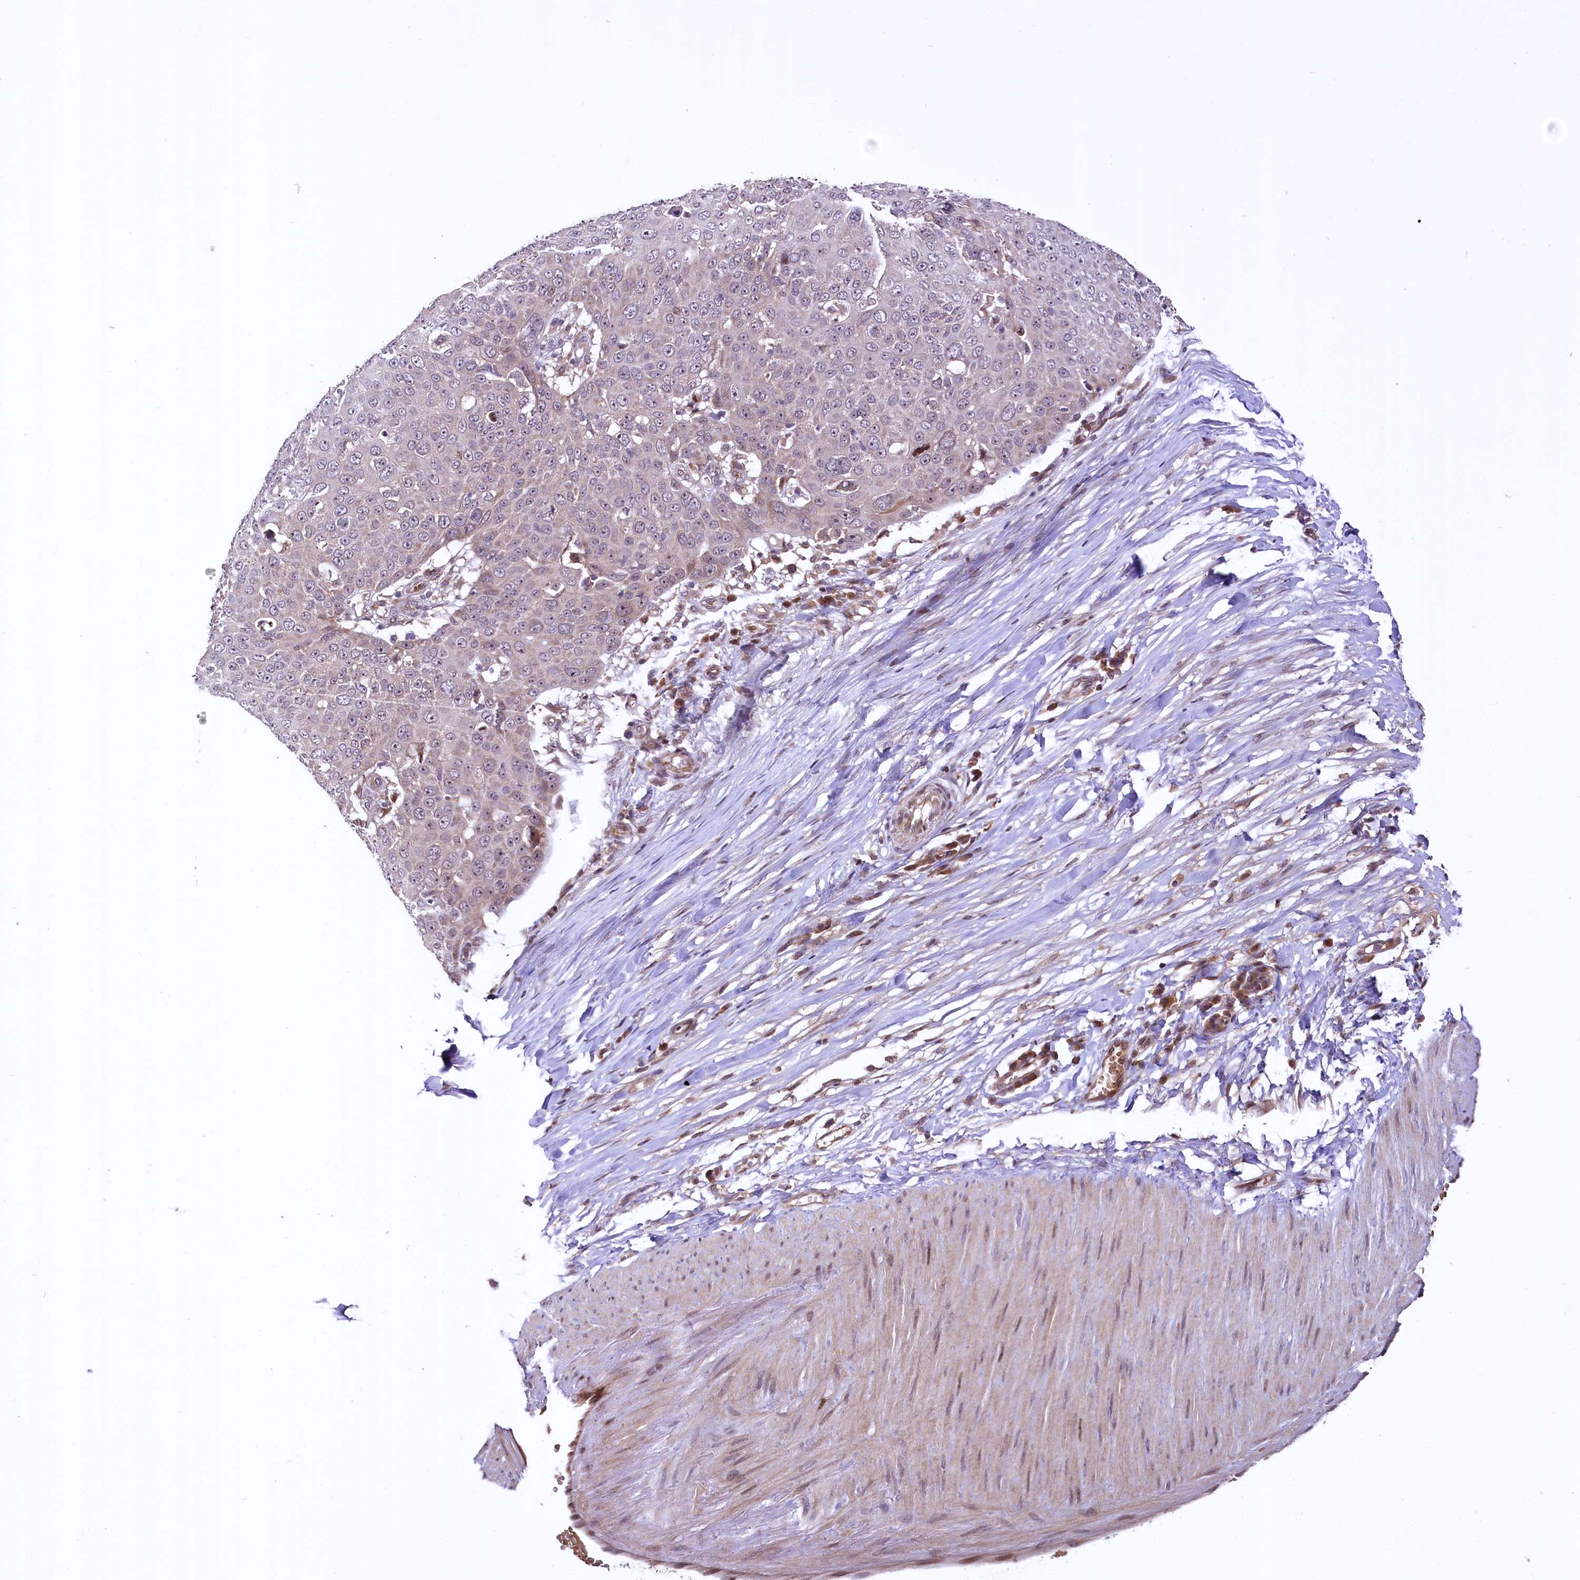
{"staining": {"intensity": "negative", "quantity": "none", "location": "none"}, "tissue": "skin cancer", "cell_type": "Tumor cells", "image_type": "cancer", "snomed": [{"axis": "morphology", "description": "Squamous cell carcinoma, NOS"}, {"axis": "topography", "description": "Skin"}], "caption": "Protein analysis of skin cancer (squamous cell carcinoma) reveals no significant staining in tumor cells.", "gene": "N4BP2L1", "patient": {"sex": "male", "age": 71}}